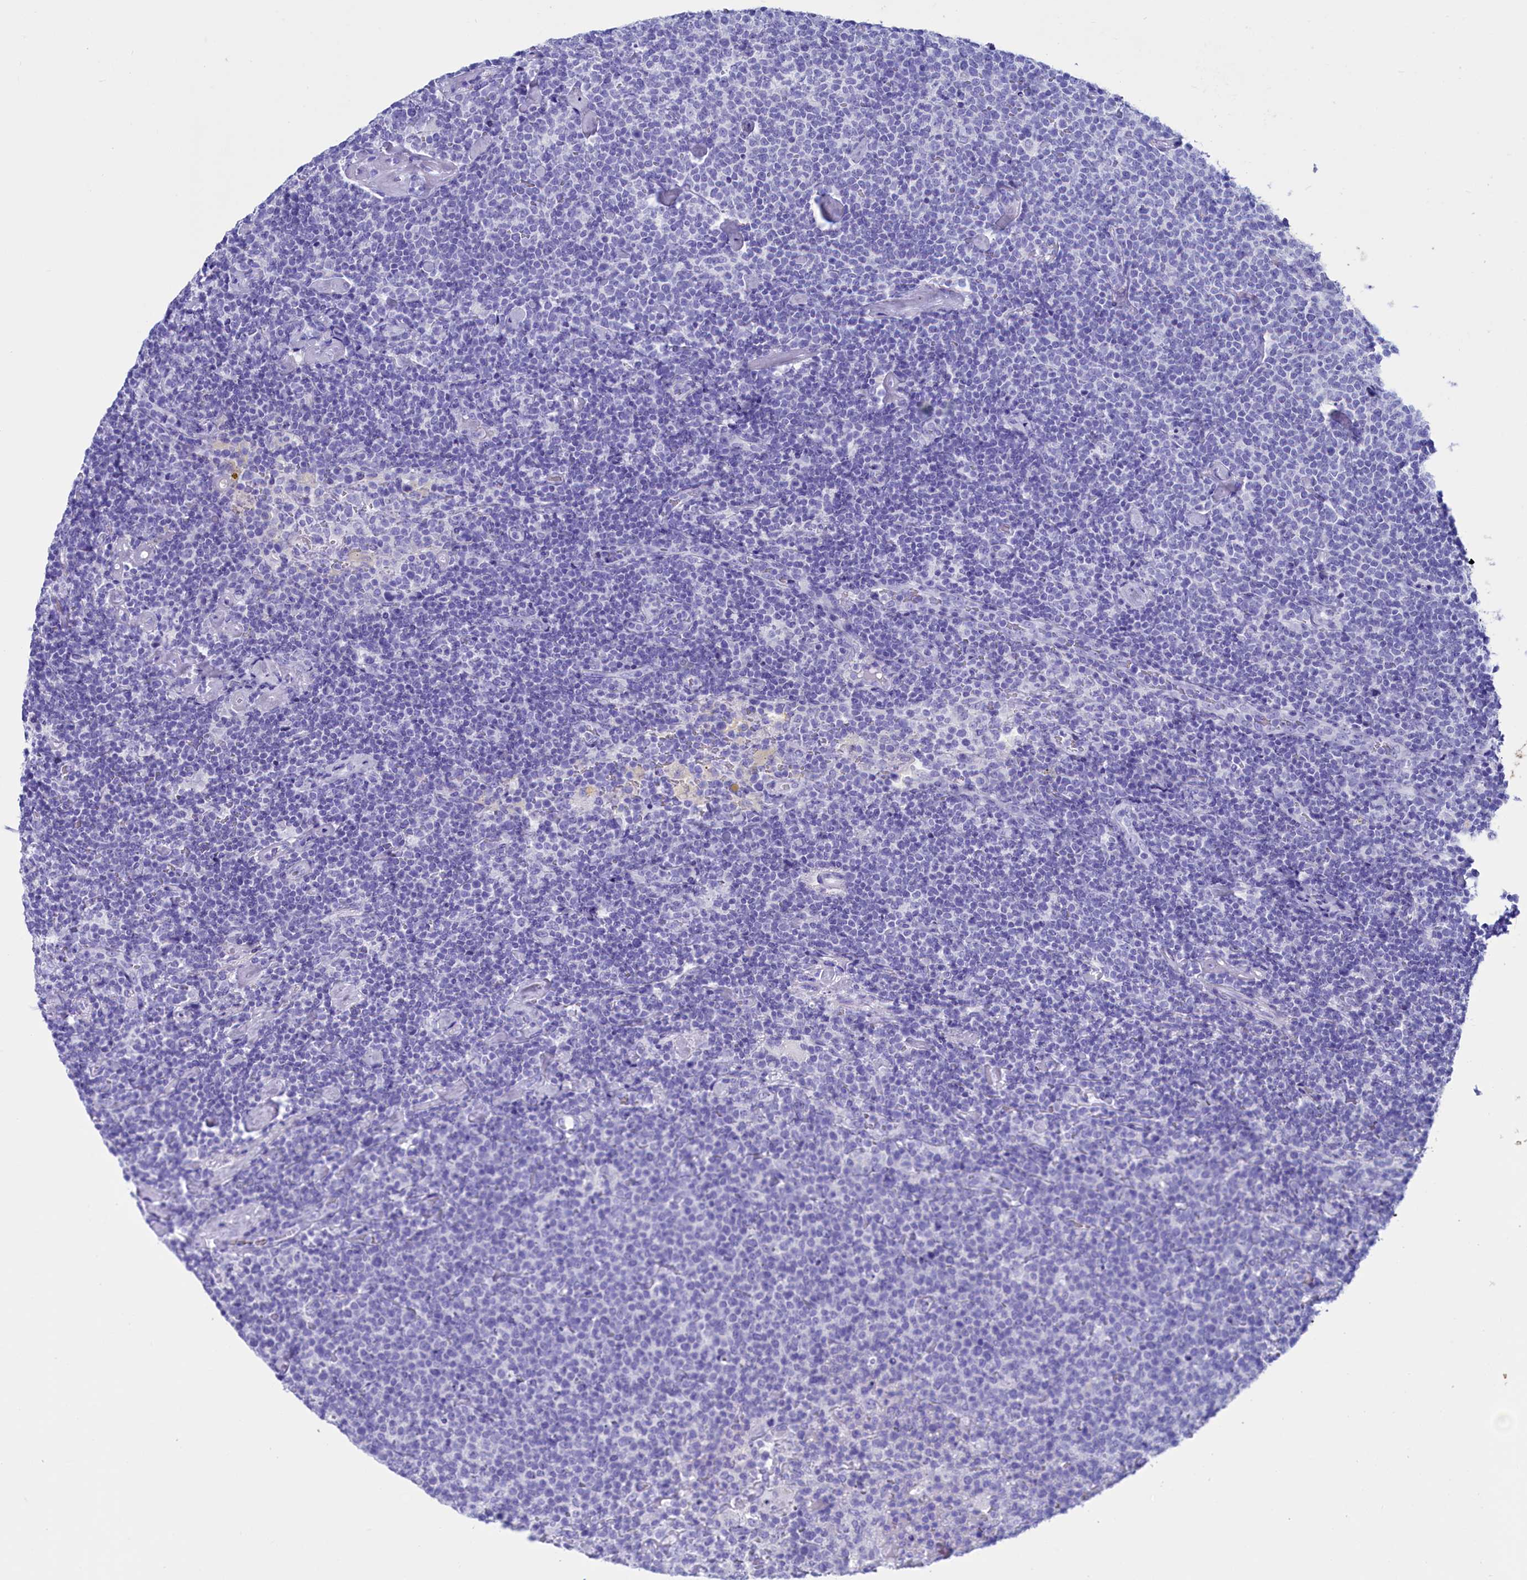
{"staining": {"intensity": "negative", "quantity": "none", "location": "none"}, "tissue": "lymphoma", "cell_type": "Tumor cells", "image_type": "cancer", "snomed": [{"axis": "morphology", "description": "Malignant lymphoma, non-Hodgkin's type, High grade"}, {"axis": "topography", "description": "Lymph node"}], "caption": "This is an IHC photomicrograph of human lymphoma. There is no expression in tumor cells.", "gene": "ANKRD29", "patient": {"sex": "male", "age": 61}}